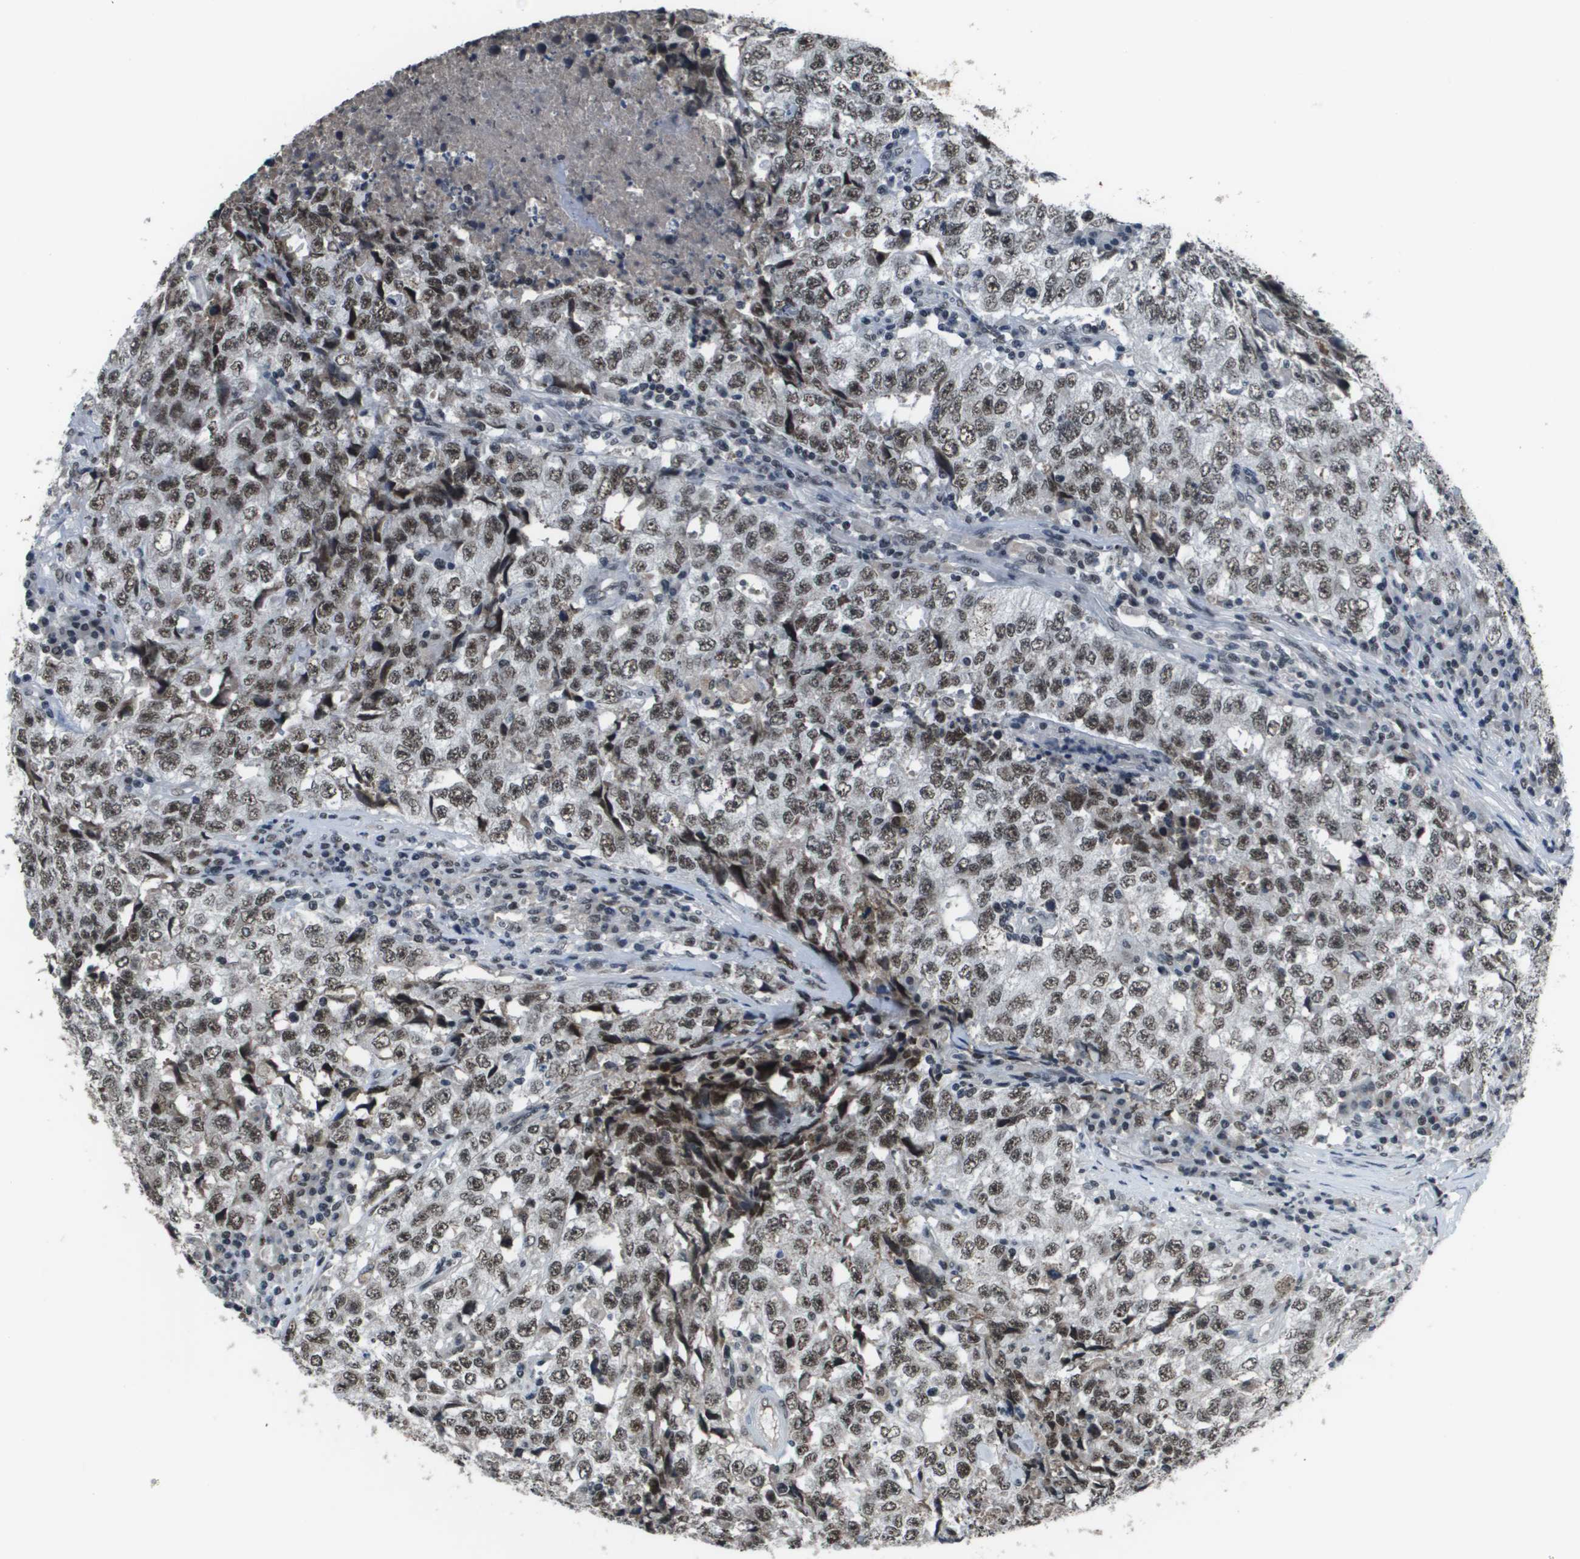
{"staining": {"intensity": "strong", "quantity": ">75%", "location": "nuclear"}, "tissue": "testis cancer", "cell_type": "Tumor cells", "image_type": "cancer", "snomed": [{"axis": "morphology", "description": "Necrosis, NOS"}, {"axis": "morphology", "description": "Carcinoma, Embryonal, NOS"}, {"axis": "topography", "description": "Testis"}], "caption": "Human testis cancer stained for a protein (brown) demonstrates strong nuclear positive expression in about >75% of tumor cells.", "gene": "THRAP3", "patient": {"sex": "male", "age": 19}}